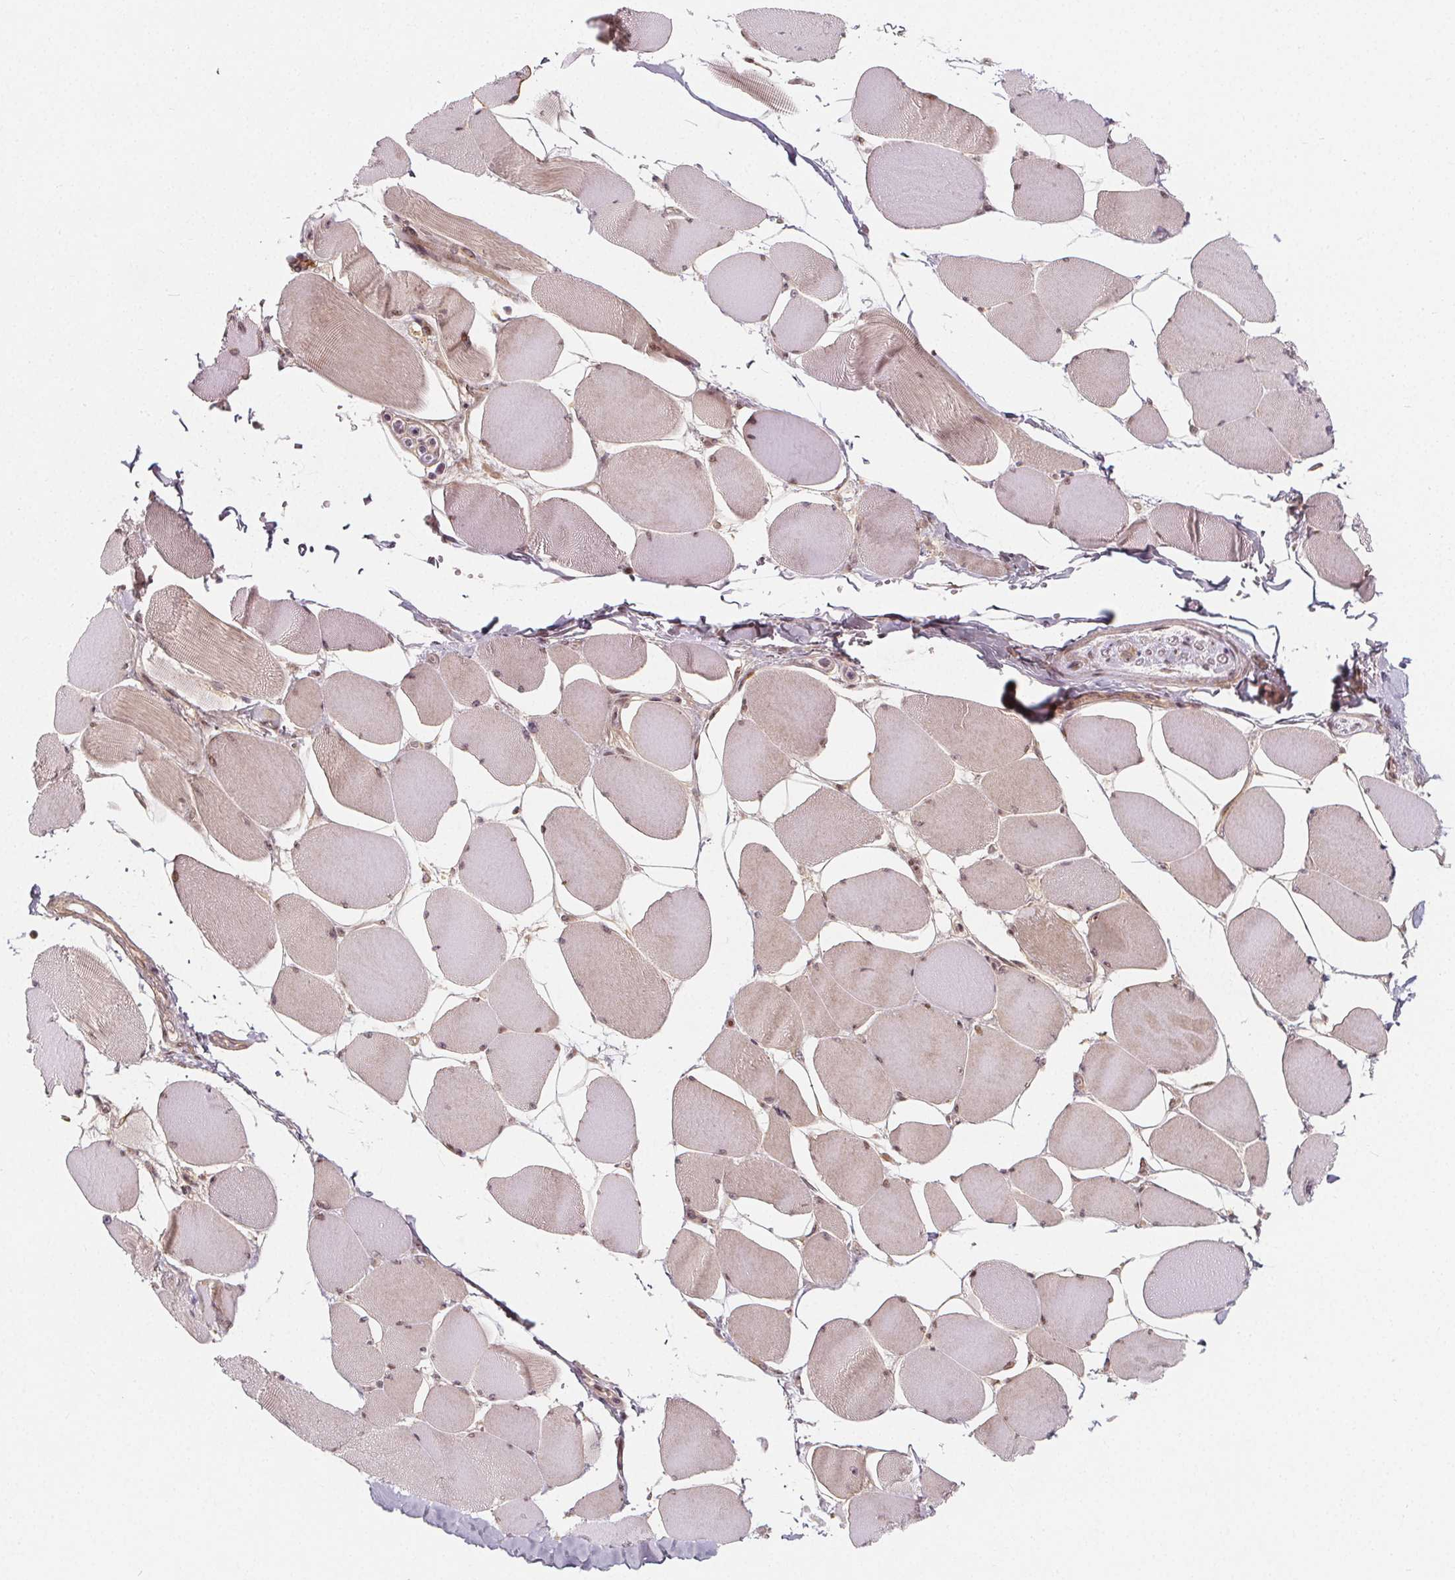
{"staining": {"intensity": "weak", "quantity": "25%-75%", "location": "nuclear"}, "tissue": "skeletal muscle", "cell_type": "Myocytes", "image_type": "normal", "snomed": [{"axis": "morphology", "description": "Normal tissue, NOS"}, {"axis": "topography", "description": "Skeletal muscle"}], "caption": "This is an image of immunohistochemistry staining of normal skeletal muscle, which shows weak expression in the nuclear of myocytes.", "gene": "AKT1S1", "patient": {"sex": "female", "age": 75}}